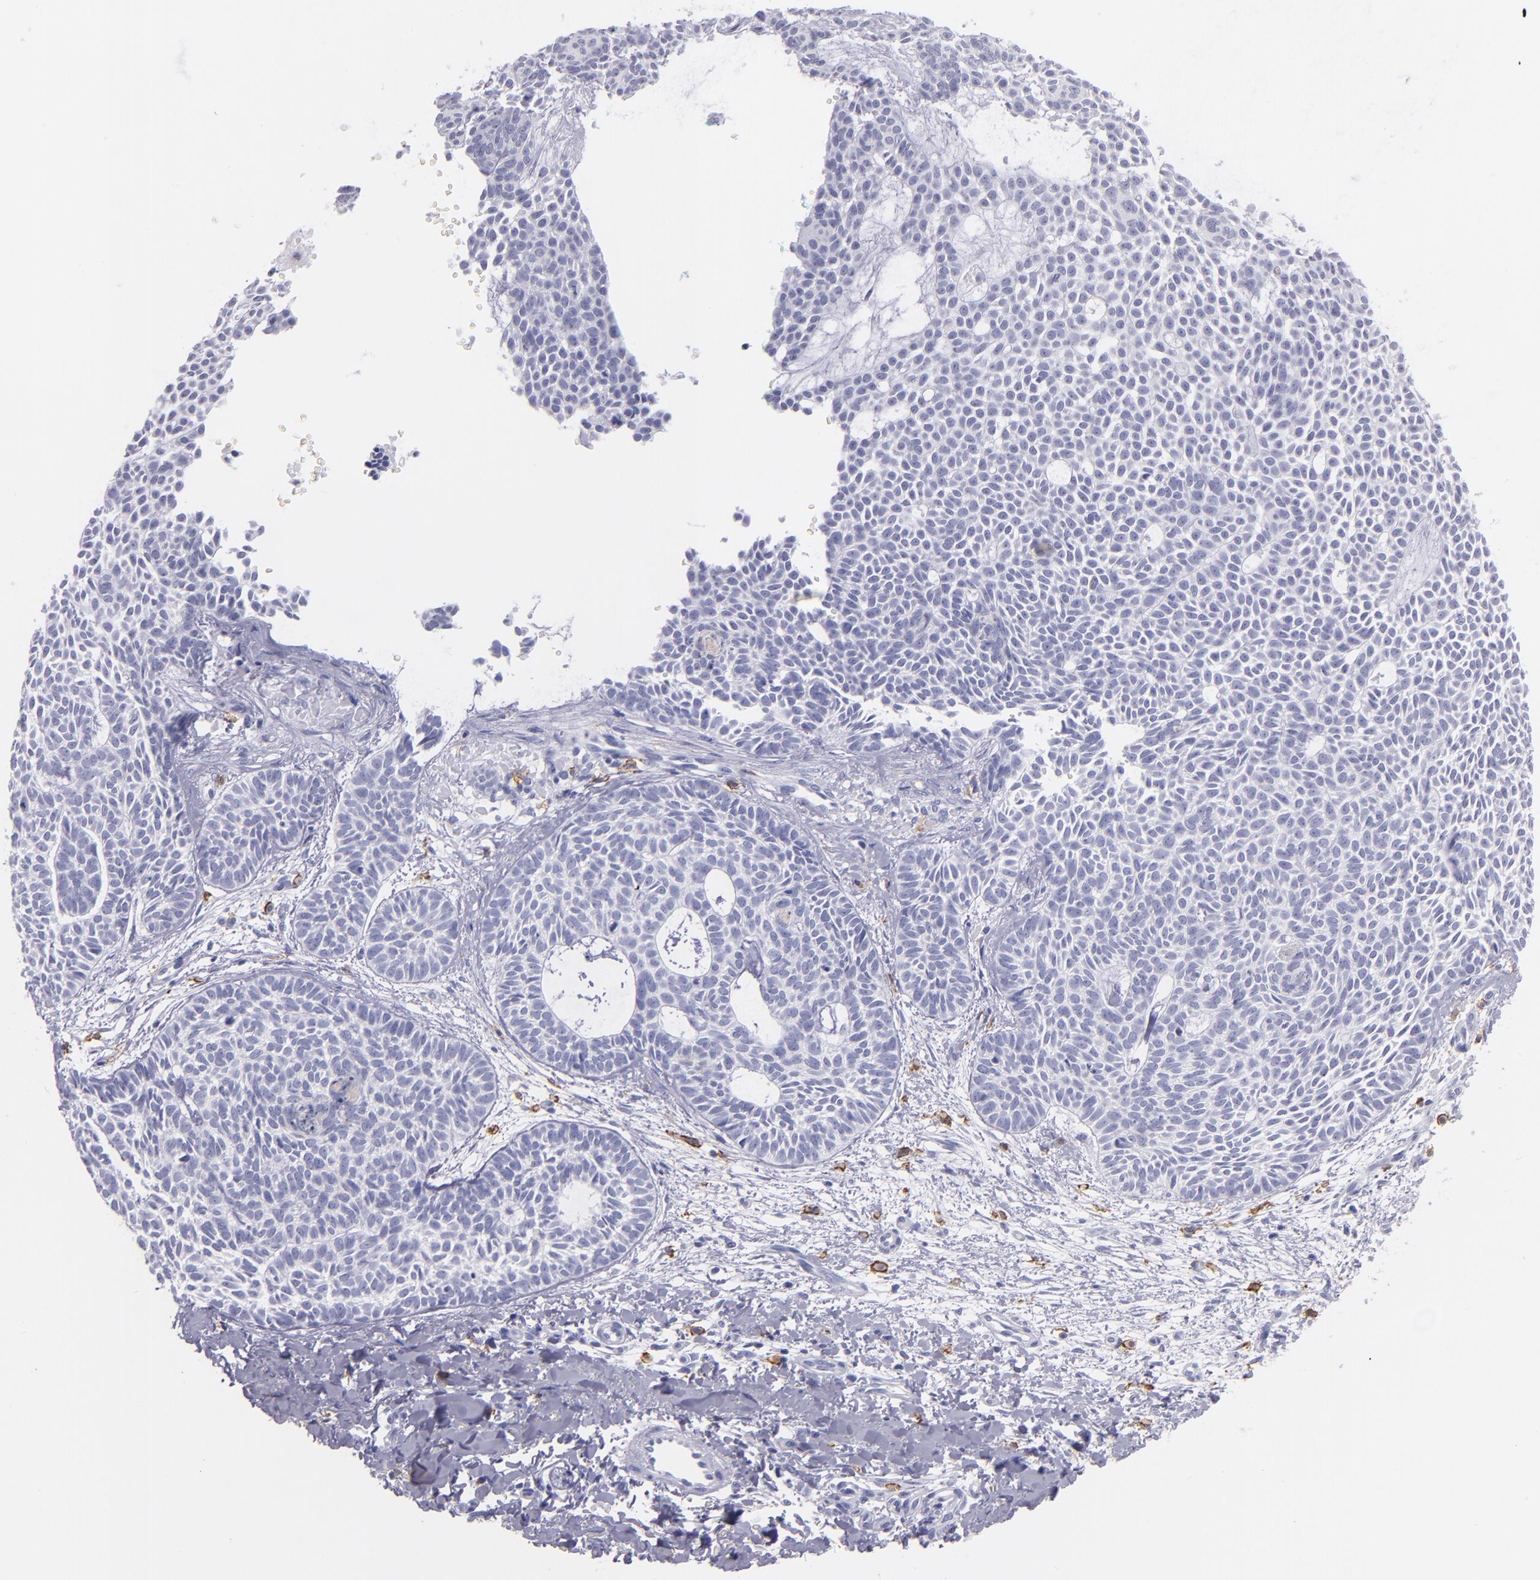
{"staining": {"intensity": "negative", "quantity": "none", "location": "none"}, "tissue": "skin cancer", "cell_type": "Tumor cells", "image_type": "cancer", "snomed": [{"axis": "morphology", "description": "Basal cell carcinoma"}, {"axis": "topography", "description": "Skin"}], "caption": "This is an immunohistochemistry (IHC) micrograph of human skin cancer (basal cell carcinoma). There is no staining in tumor cells.", "gene": "CD82", "patient": {"sex": "male", "age": 75}}